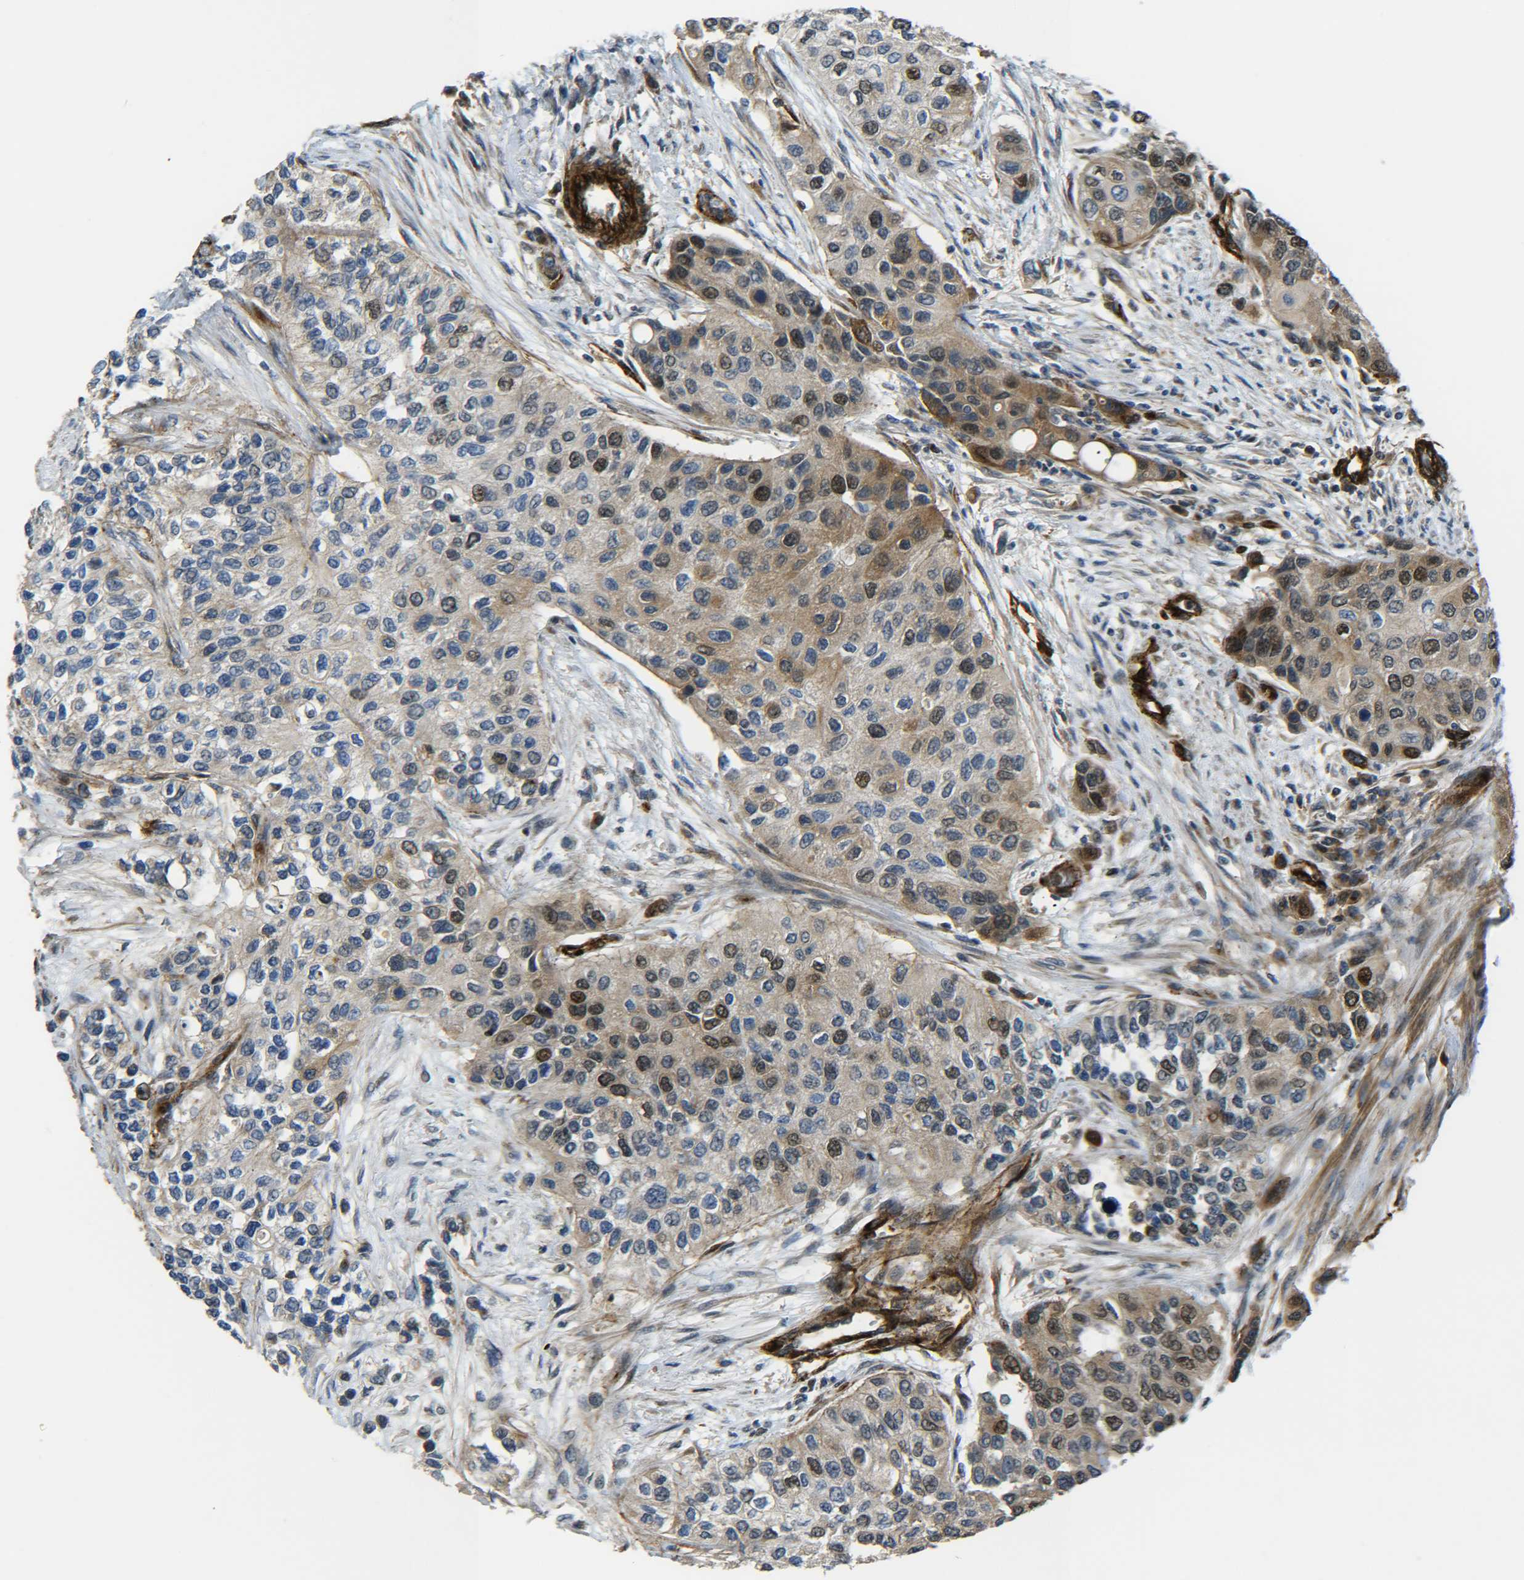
{"staining": {"intensity": "moderate", "quantity": "25%-75%", "location": "cytoplasmic/membranous,nuclear"}, "tissue": "urothelial cancer", "cell_type": "Tumor cells", "image_type": "cancer", "snomed": [{"axis": "morphology", "description": "Urothelial carcinoma, High grade"}, {"axis": "topography", "description": "Urinary bladder"}], "caption": "High-power microscopy captured an IHC image of urothelial carcinoma (high-grade), revealing moderate cytoplasmic/membranous and nuclear positivity in approximately 25%-75% of tumor cells.", "gene": "ECE1", "patient": {"sex": "female", "age": 56}}